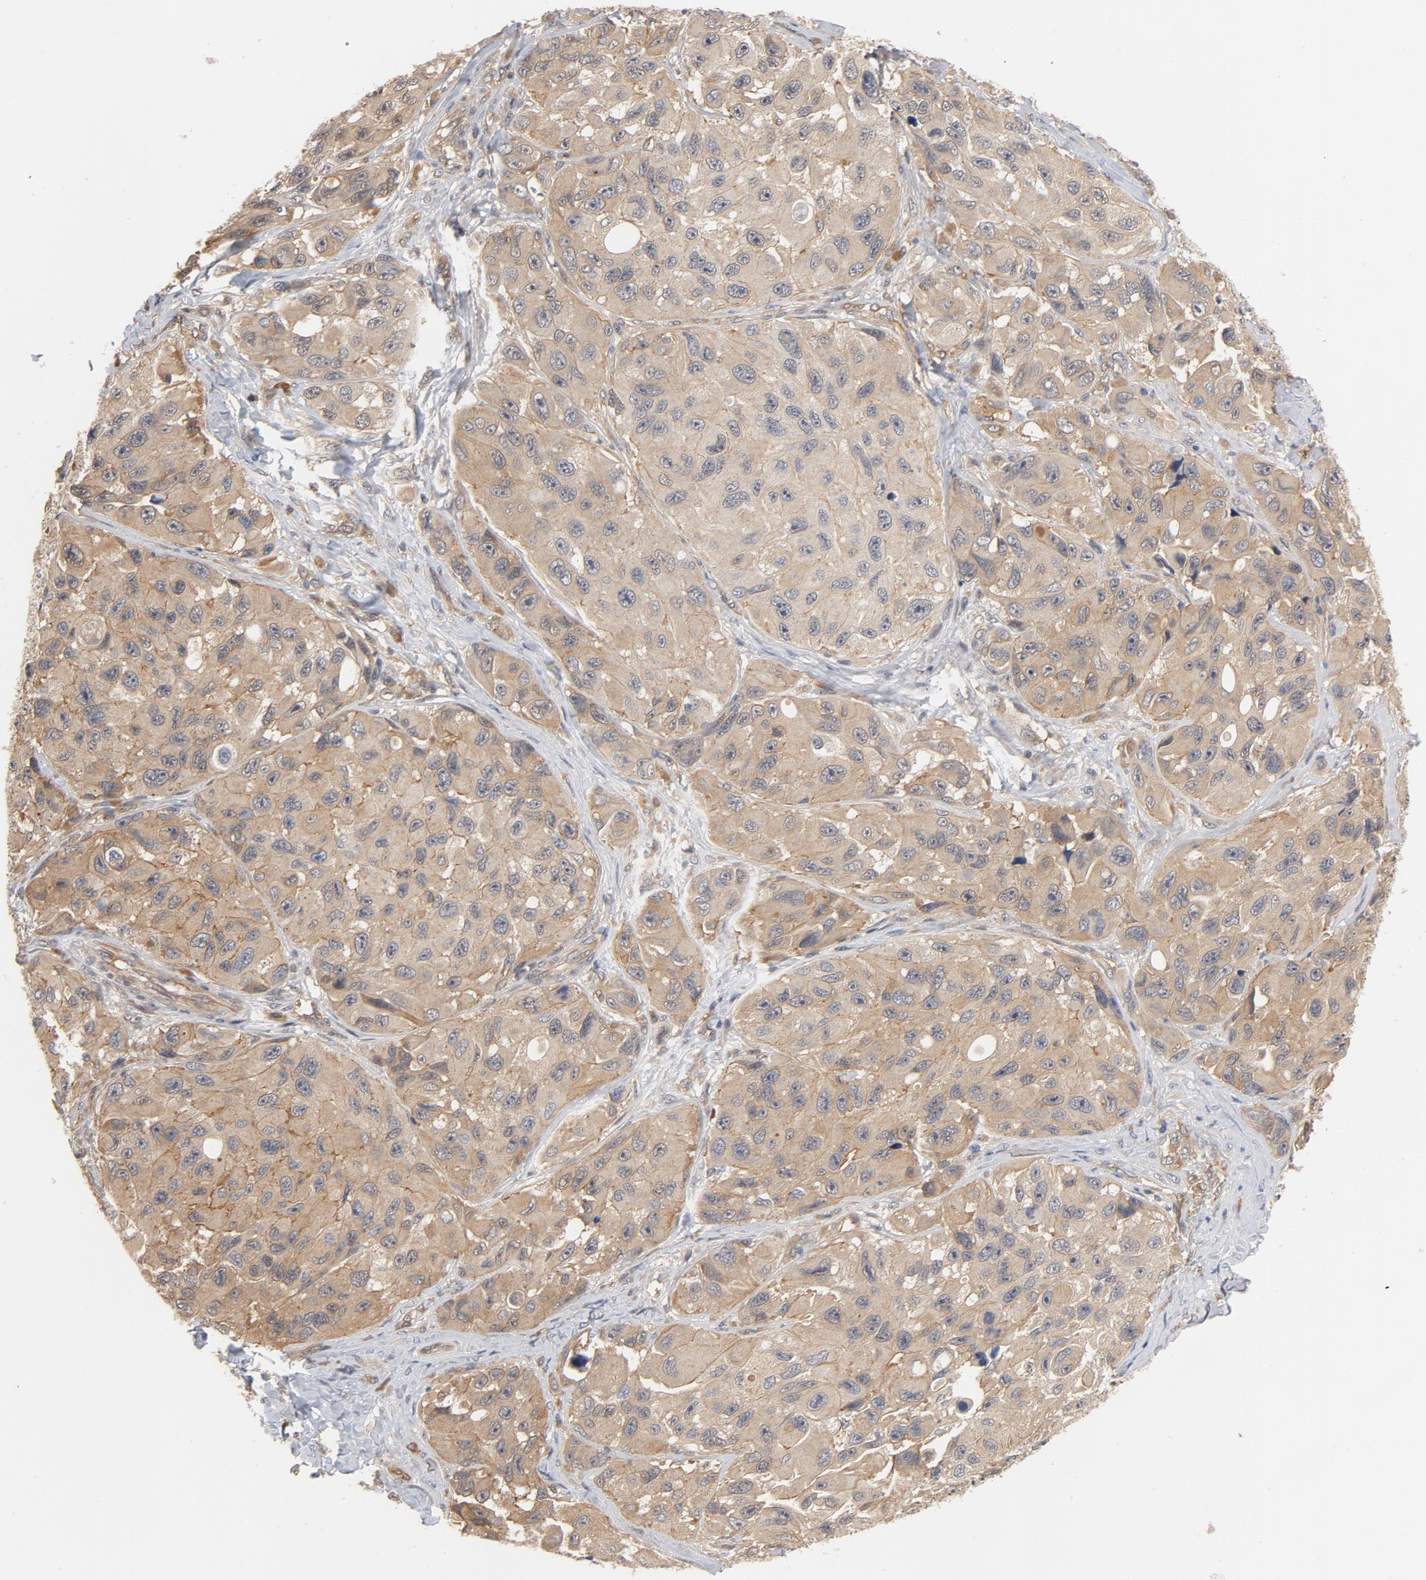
{"staining": {"intensity": "weak", "quantity": ">75%", "location": "cytoplasmic/membranous"}, "tissue": "melanoma", "cell_type": "Tumor cells", "image_type": "cancer", "snomed": [{"axis": "morphology", "description": "Malignant melanoma, NOS"}, {"axis": "topography", "description": "Skin"}], "caption": "IHC micrograph of melanoma stained for a protein (brown), which displays low levels of weak cytoplasmic/membranous positivity in about >75% of tumor cells.", "gene": "PITPNM2", "patient": {"sex": "female", "age": 73}}